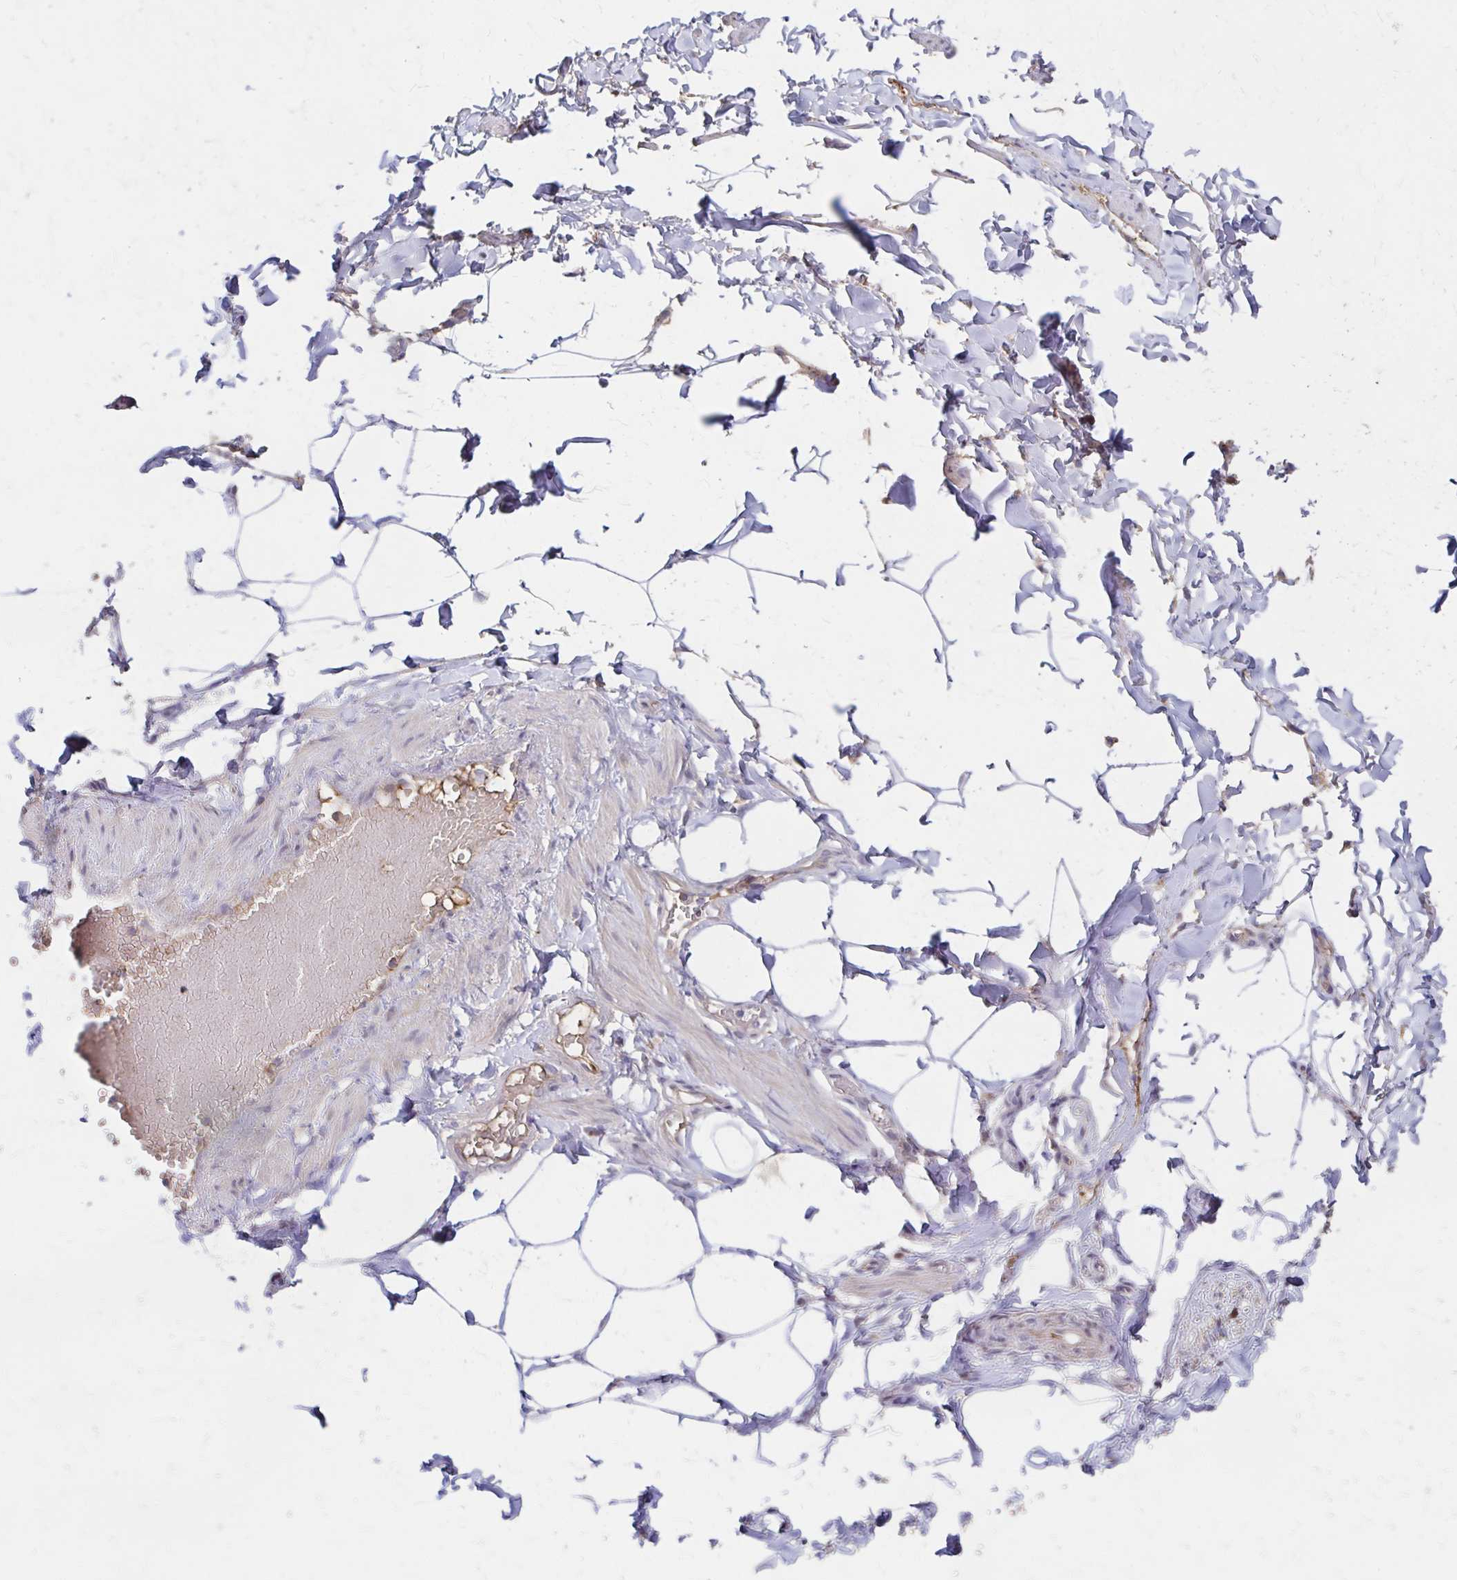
{"staining": {"intensity": "weak", "quantity": ">75%", "location": "cytoplasmic/membranous"}, "tissue": "adipose tissue", "cell_type": "Adipocytes", "image_type": "normal", "snomed": [{"axis": "morphology", "description": "Normal tissue, NOS"}, {"axis": "topography", "description": "Soft tissue"}, {"axis": "topography", "description": "Adipose tissue"}, {"axis": "topography", "description": "Vascular tissue"}, {"axis": "topography", "description": "Peripheral nerve tissue"}], "caption": "High-magnification brightfield microscopy of benign adipose tissue stained with DAB (3,3'-diaminobenzidine) (brown) and counterstained with hematoxylin (blue). adipocytes exhibit weak cytoplasmic/membranous expression is identified in about>75% of cells.", "gene": "HMGCS2", "patient": {"sex": "male", "age": 29}}